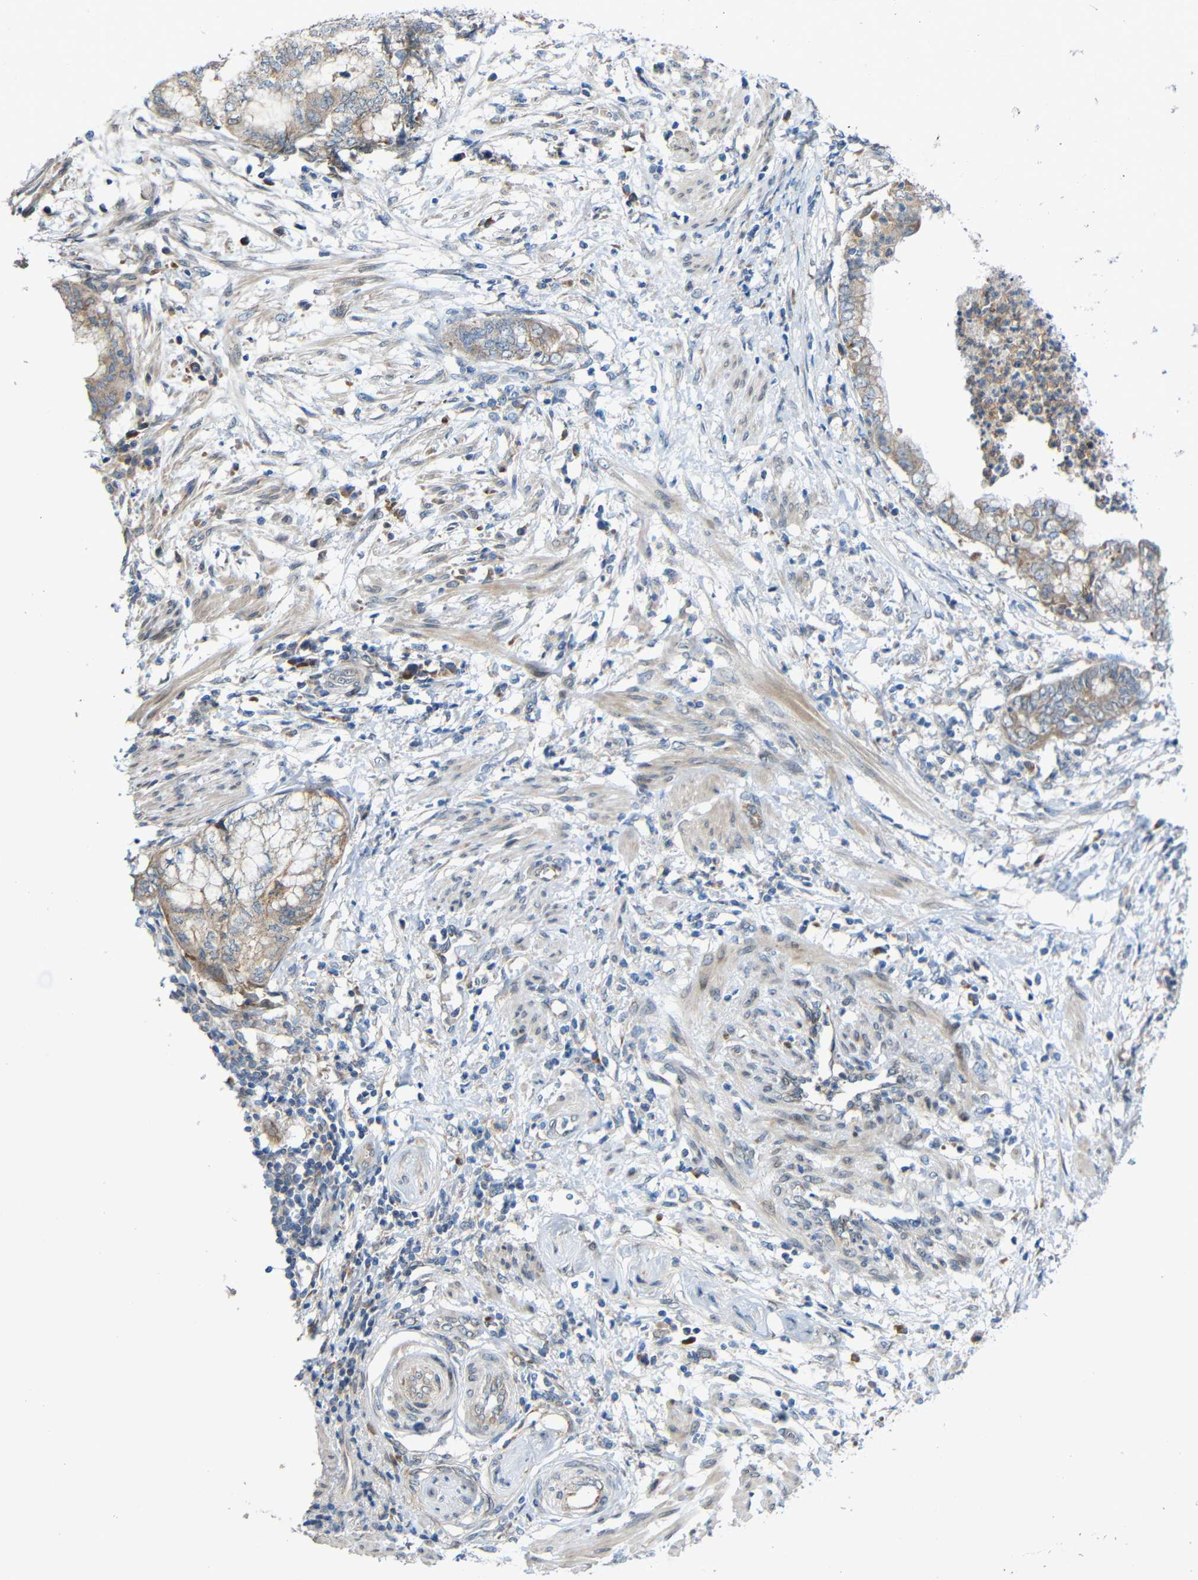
{"staining": {"intensity": "weak", "quantity": "25%-75%", "location": "cytoplasmic/membranous"}, "tissue": "endometrial cancer", "cell_type": "Tumor cells", "image_type": "cancer", "snomed": [{"axis": "morphology", "description": "Necrosis, NOS"}, {"axis": "morphology", "description": "Adenocarcinoma, NOS"}, {"axis": "topography", "description": "Endometrium"}], "caption": "Human adenocarcinoma (endometrial) stained with a protein marker reveals weak staining in tumor cells.", "gene": "TMEM25", "patient": {"sex": "female", "age": 79}}